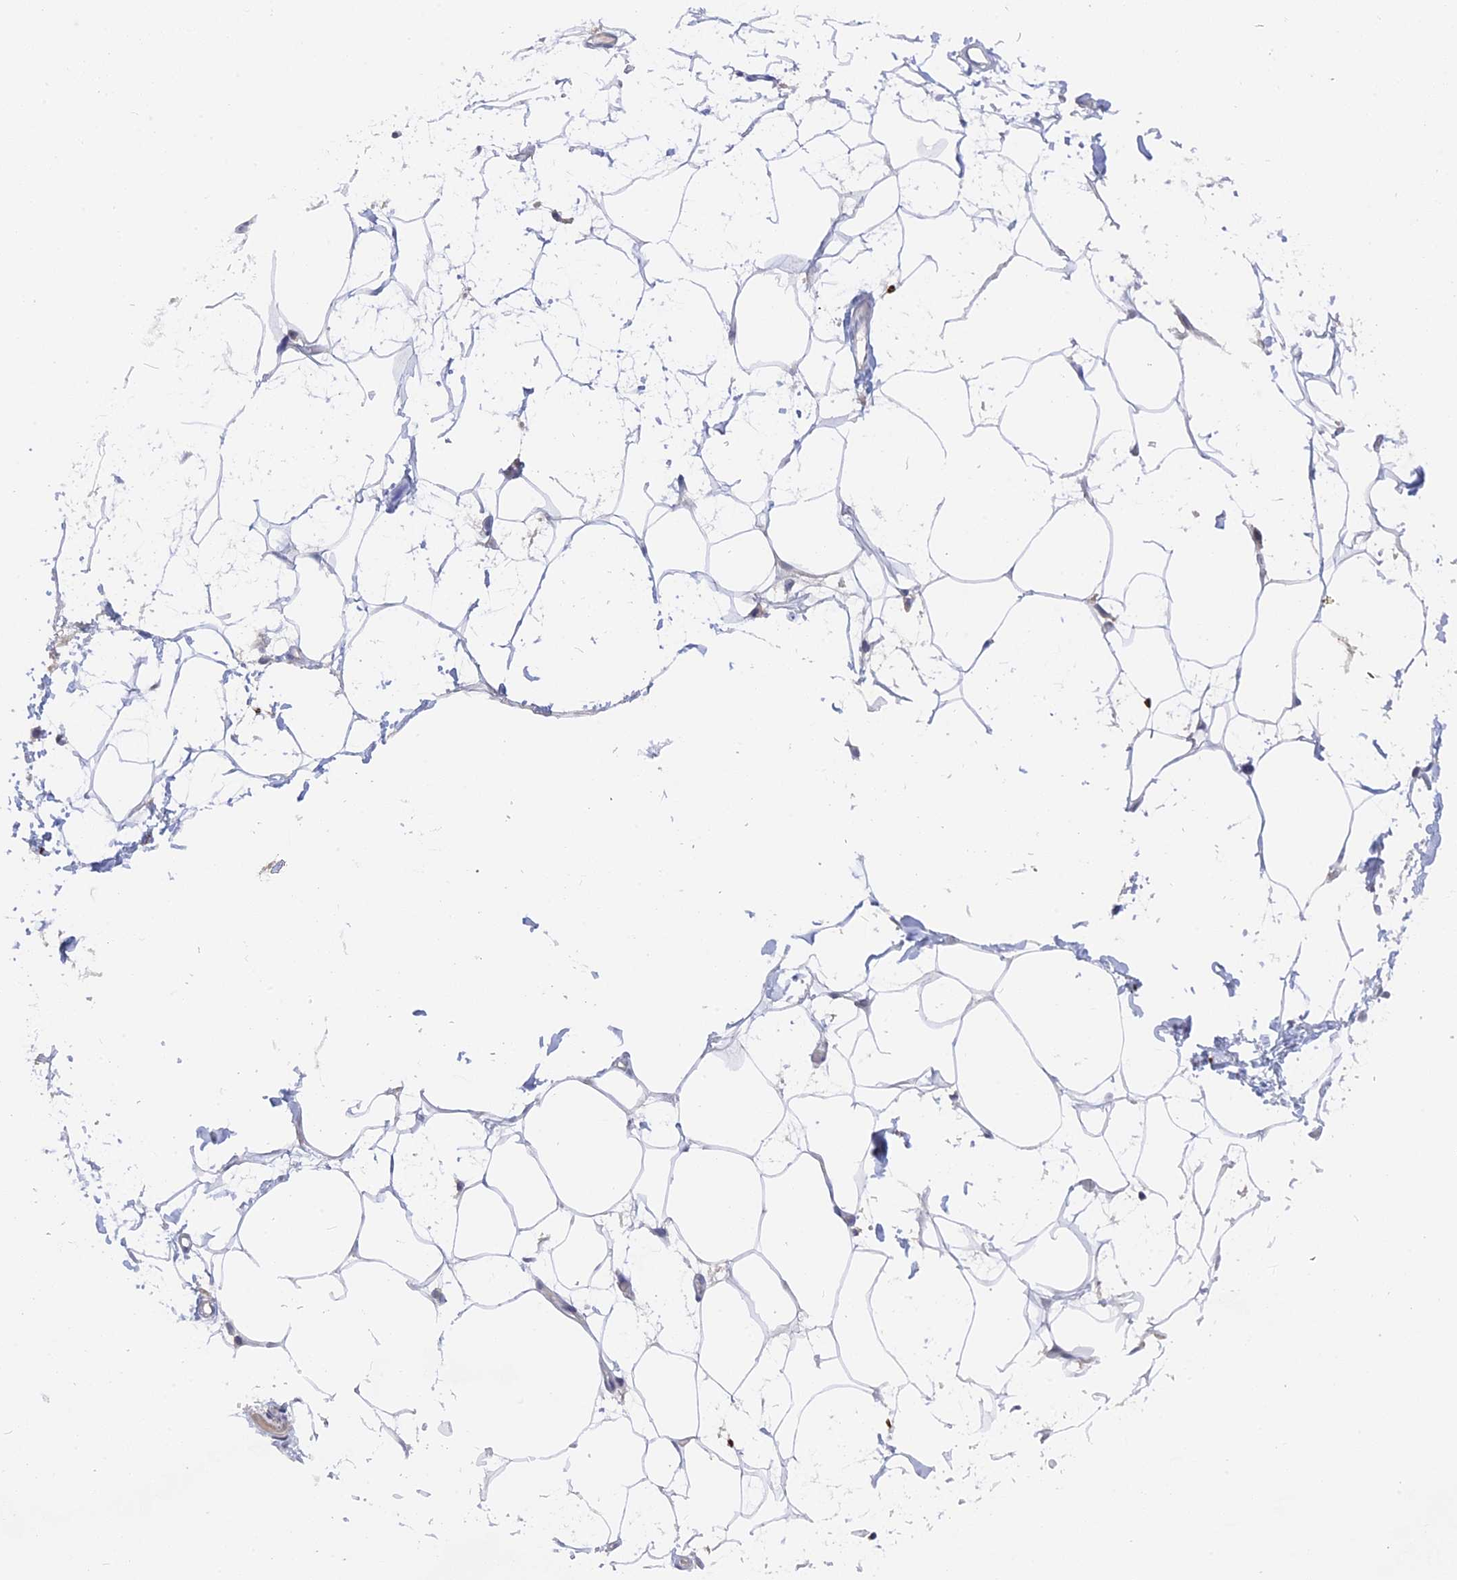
{"staining": {"intensity": "negative", "quantity": "none", "location": "none"}, "tissue": "adipose tissue", "cell_type": "Adipocytes", "image_type": "normal", "snomed": [{"axis": "morphology", "description": "Normal tissue, NOS"}, {"axis": "morphology", "description": "Adenocarcinoma, NOS"}, {"axis": "topography", "description": "Rectum"}, {"axis": "topography", "description": "Vagina"}, {"axis": "topography", "description": "Peripheral nerve tissue"}], "caption": "Adipocytes show no significant expression in unremarkable adipose tissue. Nuclei are stained in blue.", "gene": "BRD2", "patient": {"sex": "female", "age": 71}}